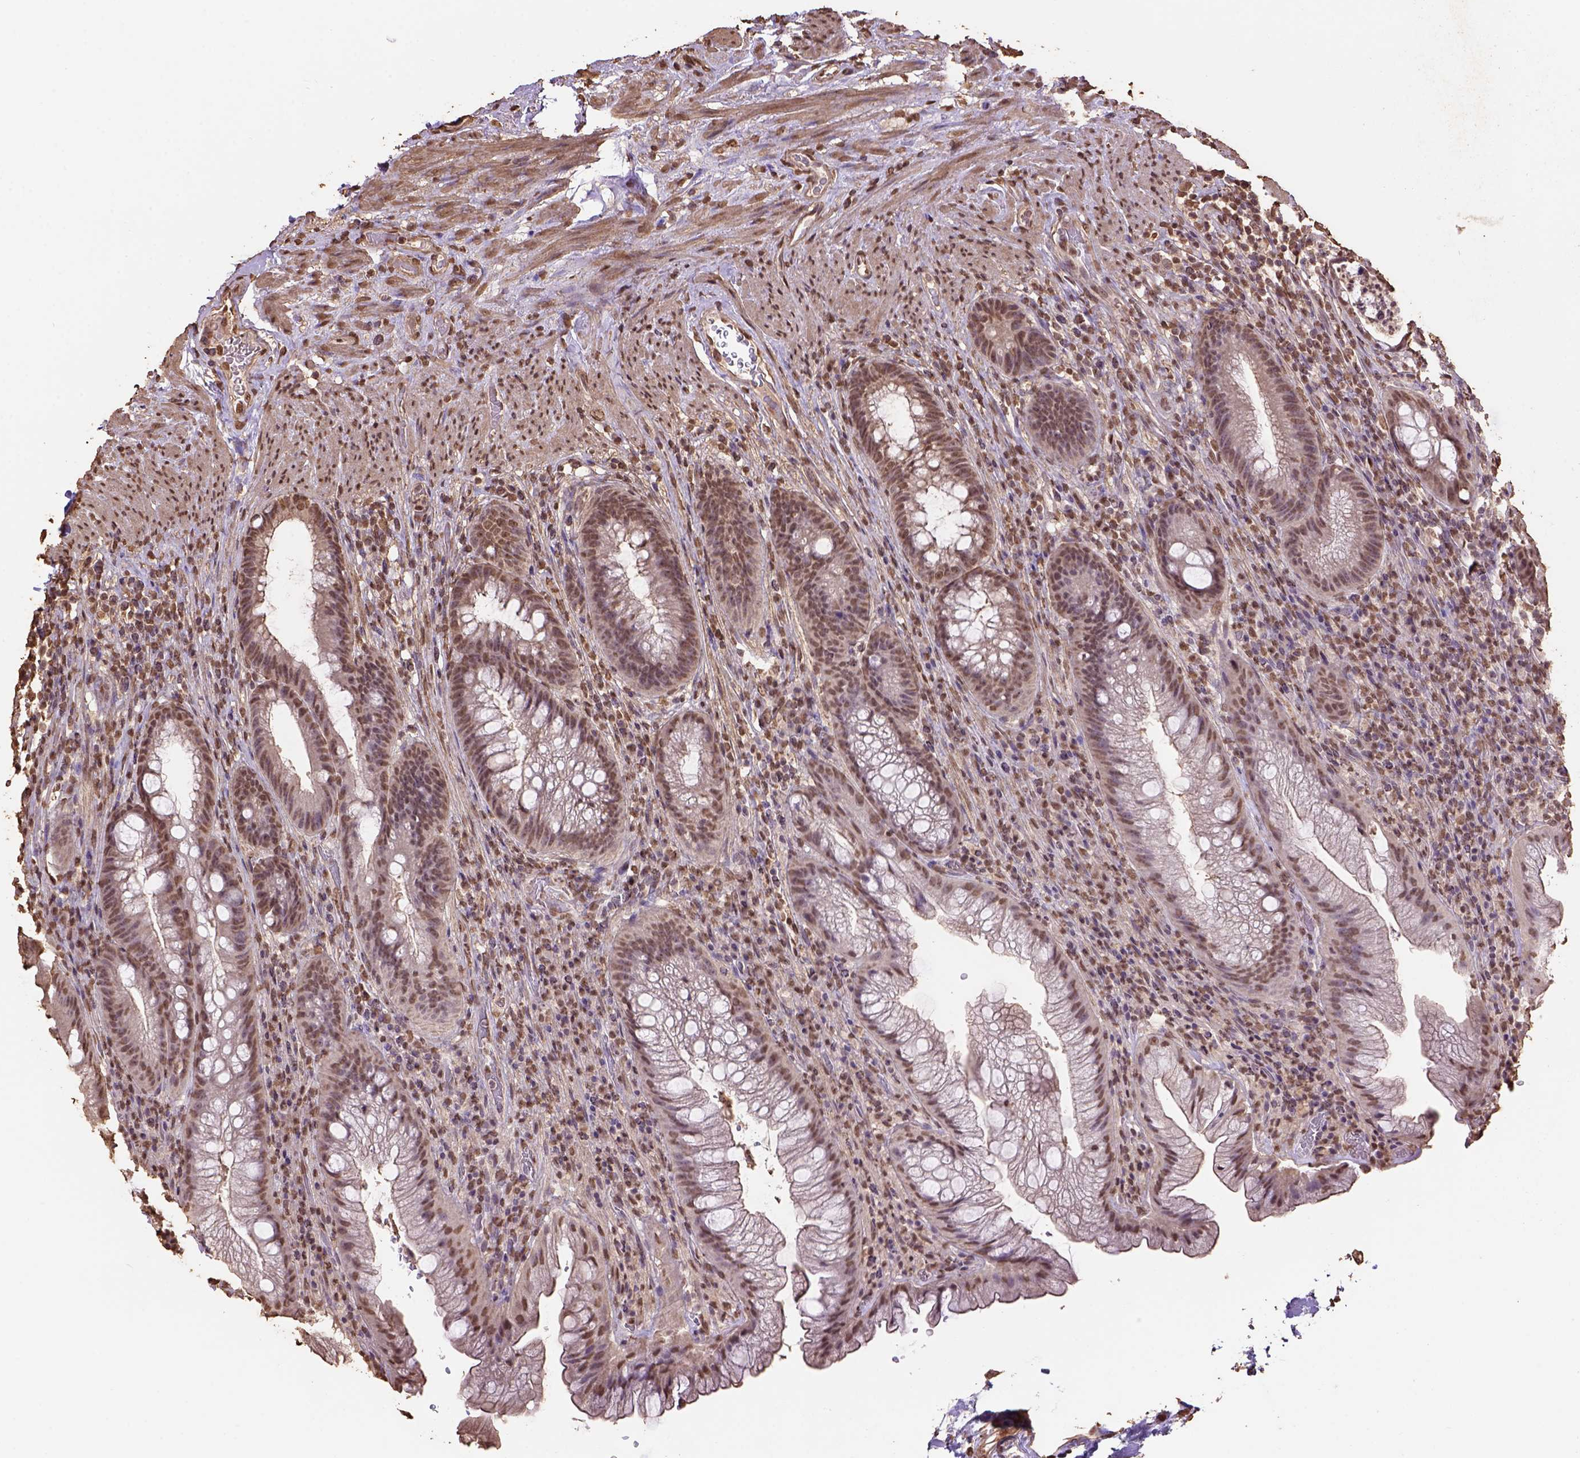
{"staining": {"intensity": "moderate", "quantity": ">75%", "location": "nuclear"}, "tissue": "rectum", "cell_type": "Glandular cells", "image_type": "normal", "snomed": [{"axis": "morphology", "description": "Normal tissue, NOS"}, {"axis": "topography", "description": "Smooth muscle"}, {"axis": "topography", "description": "Rectum"}], "caption": "A high-resolution image shows immunohistochemistry (IHC) staining of normal rectum, which shows moderate nuclear staining in about >75% of glandular cells. The staining was performed using DAB, with brown indicating positive protein expression. Nuclei are stained blue with hematoxylin.", "gene": "CSTF2T", "patient": {"sex": "male", "age": 53}}